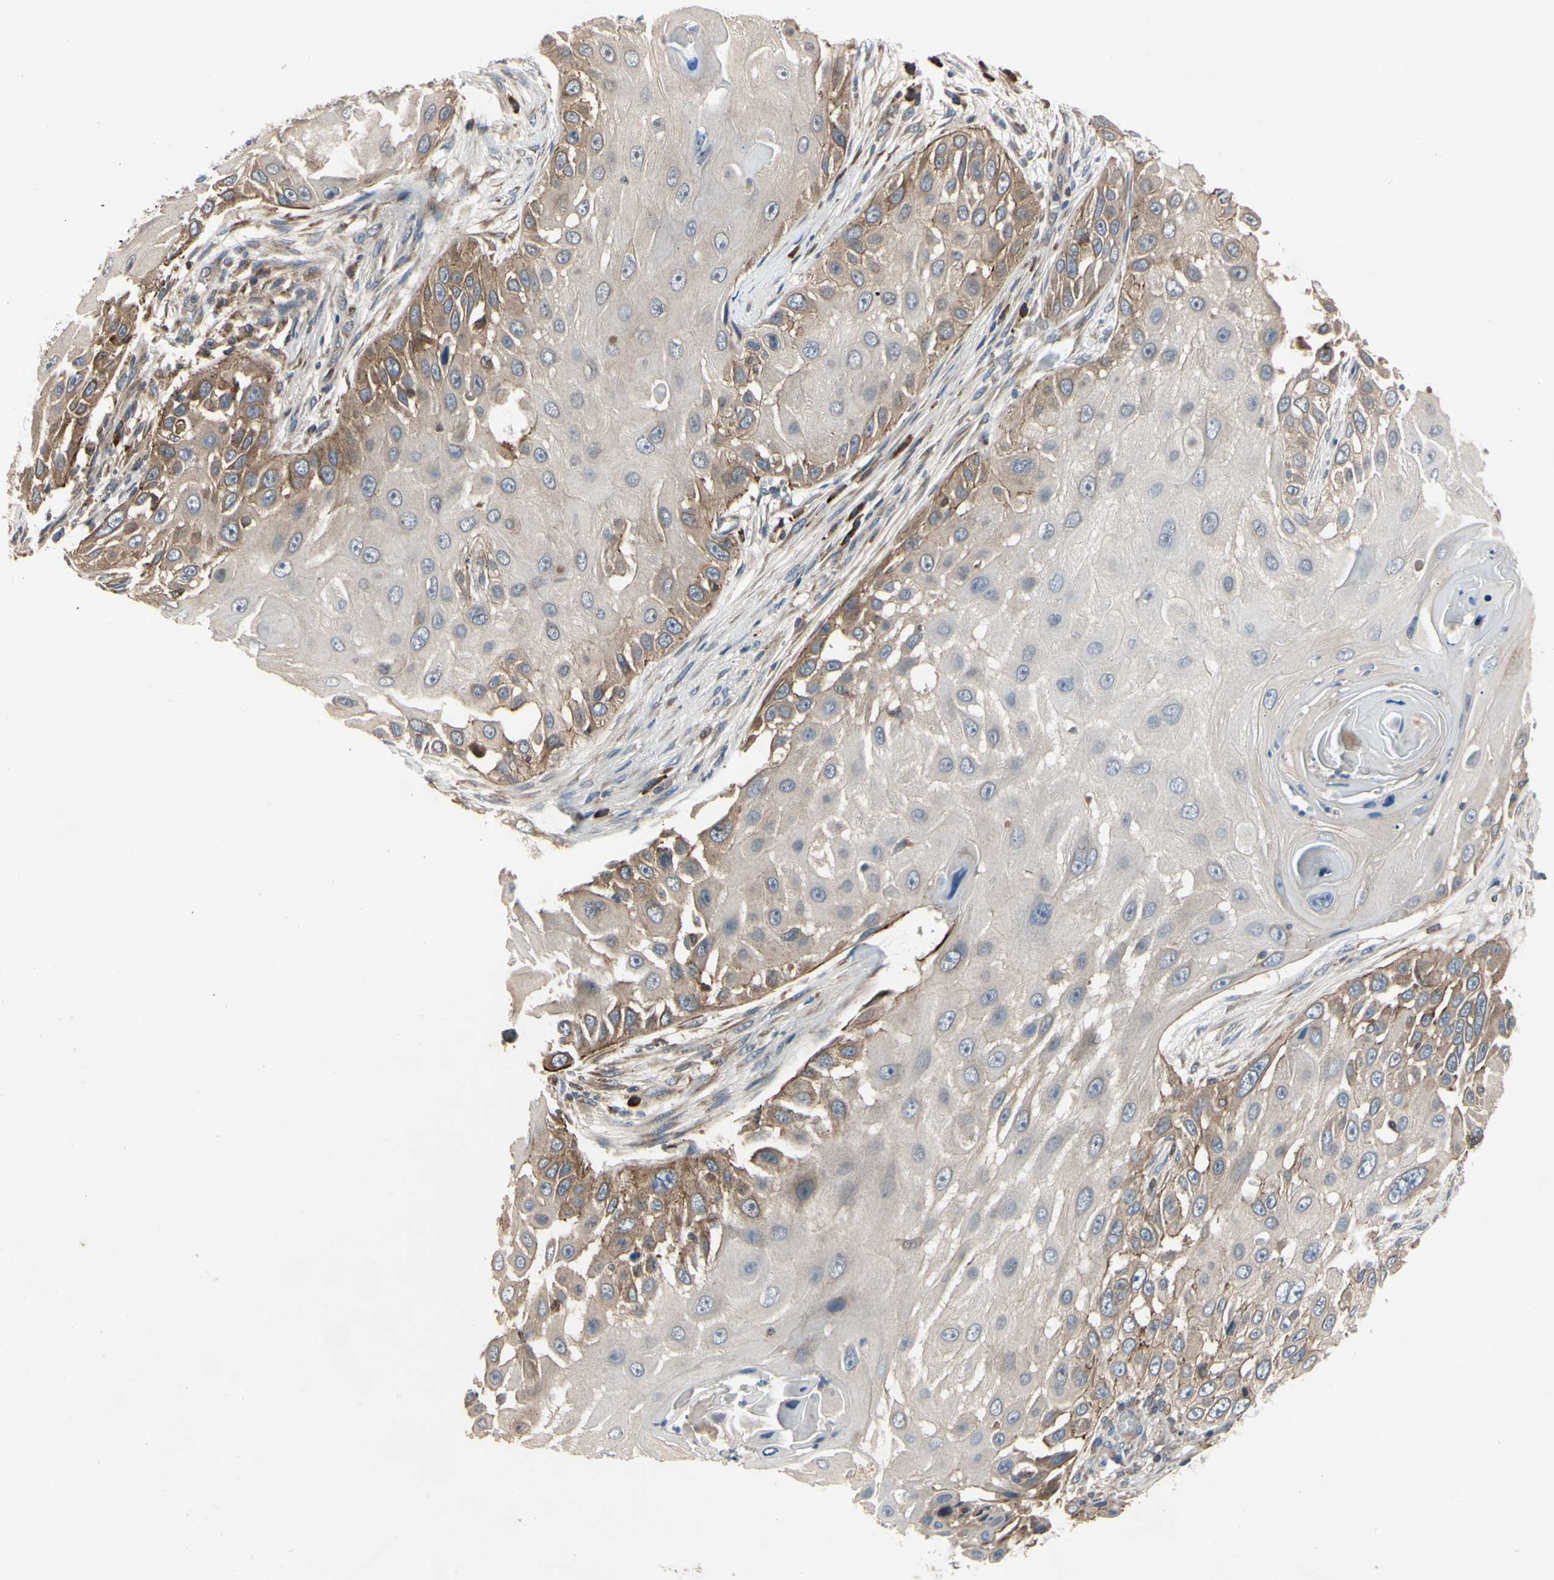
{"staining": {"intensity": "moderate", "quantity": "25%-75%", "location": "cytoplasmic/membranous"}, "tissue": "skin cancer", "cell_type": "Tumor cells", "image_type": "cancer", "snomed": [{"axis": "morphology", "description": "Squamous cell carcinoma, NOS"}, {"axis": "topography", "description": "Skin"}], "caption": "Tumor cells reveal medium levels of moderate cytoplasmic/membranous expression in approximately 25%-75% of cells in skin cancer (squamous cell carcinoma).", "gene": "XIAP", "patient": {"sex": "female", "age": 44}}